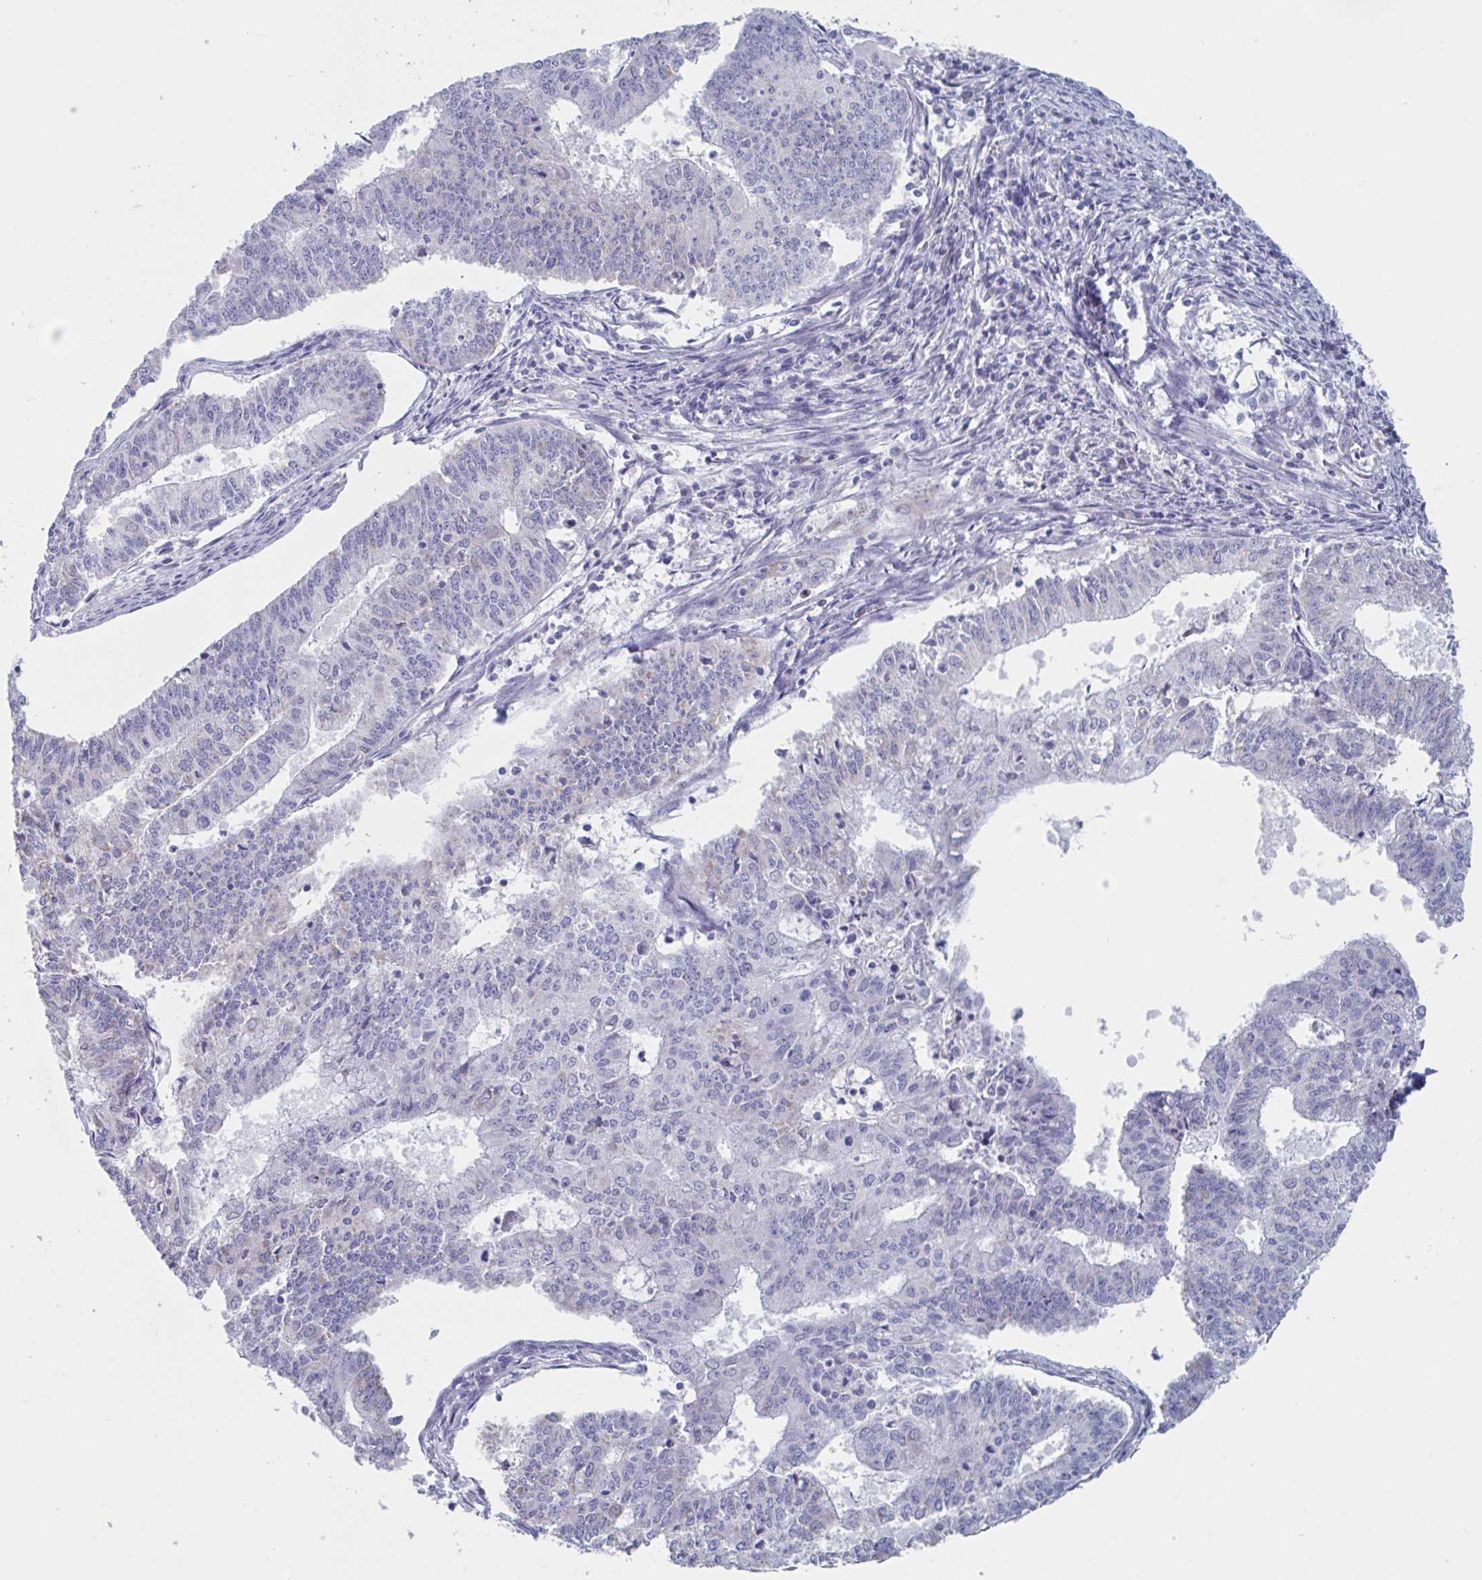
{"staining": {"intensity": "negative", "quantity": "none", "location": "none"}, "tissue": "endometrial cancer", "cell_type": "Tumor cells", "image_type": "cancer", "snomed": [{"axis": "morphology", "description": "Adenocarcinoma, NOS"}, {"axis": "topography", "description": "Endometrium"}], "caption": "This micrograph is of endometrial cancer stained with IHC to label a protein in brown with the nuclei are counter-stained blue. There is no staining in tumor cells. (Brightfield microscopy of DAB immunohistochemistry at high magnification).", "gene": "NDUFC2", "patient": {"sex": "female", "age": 61}}